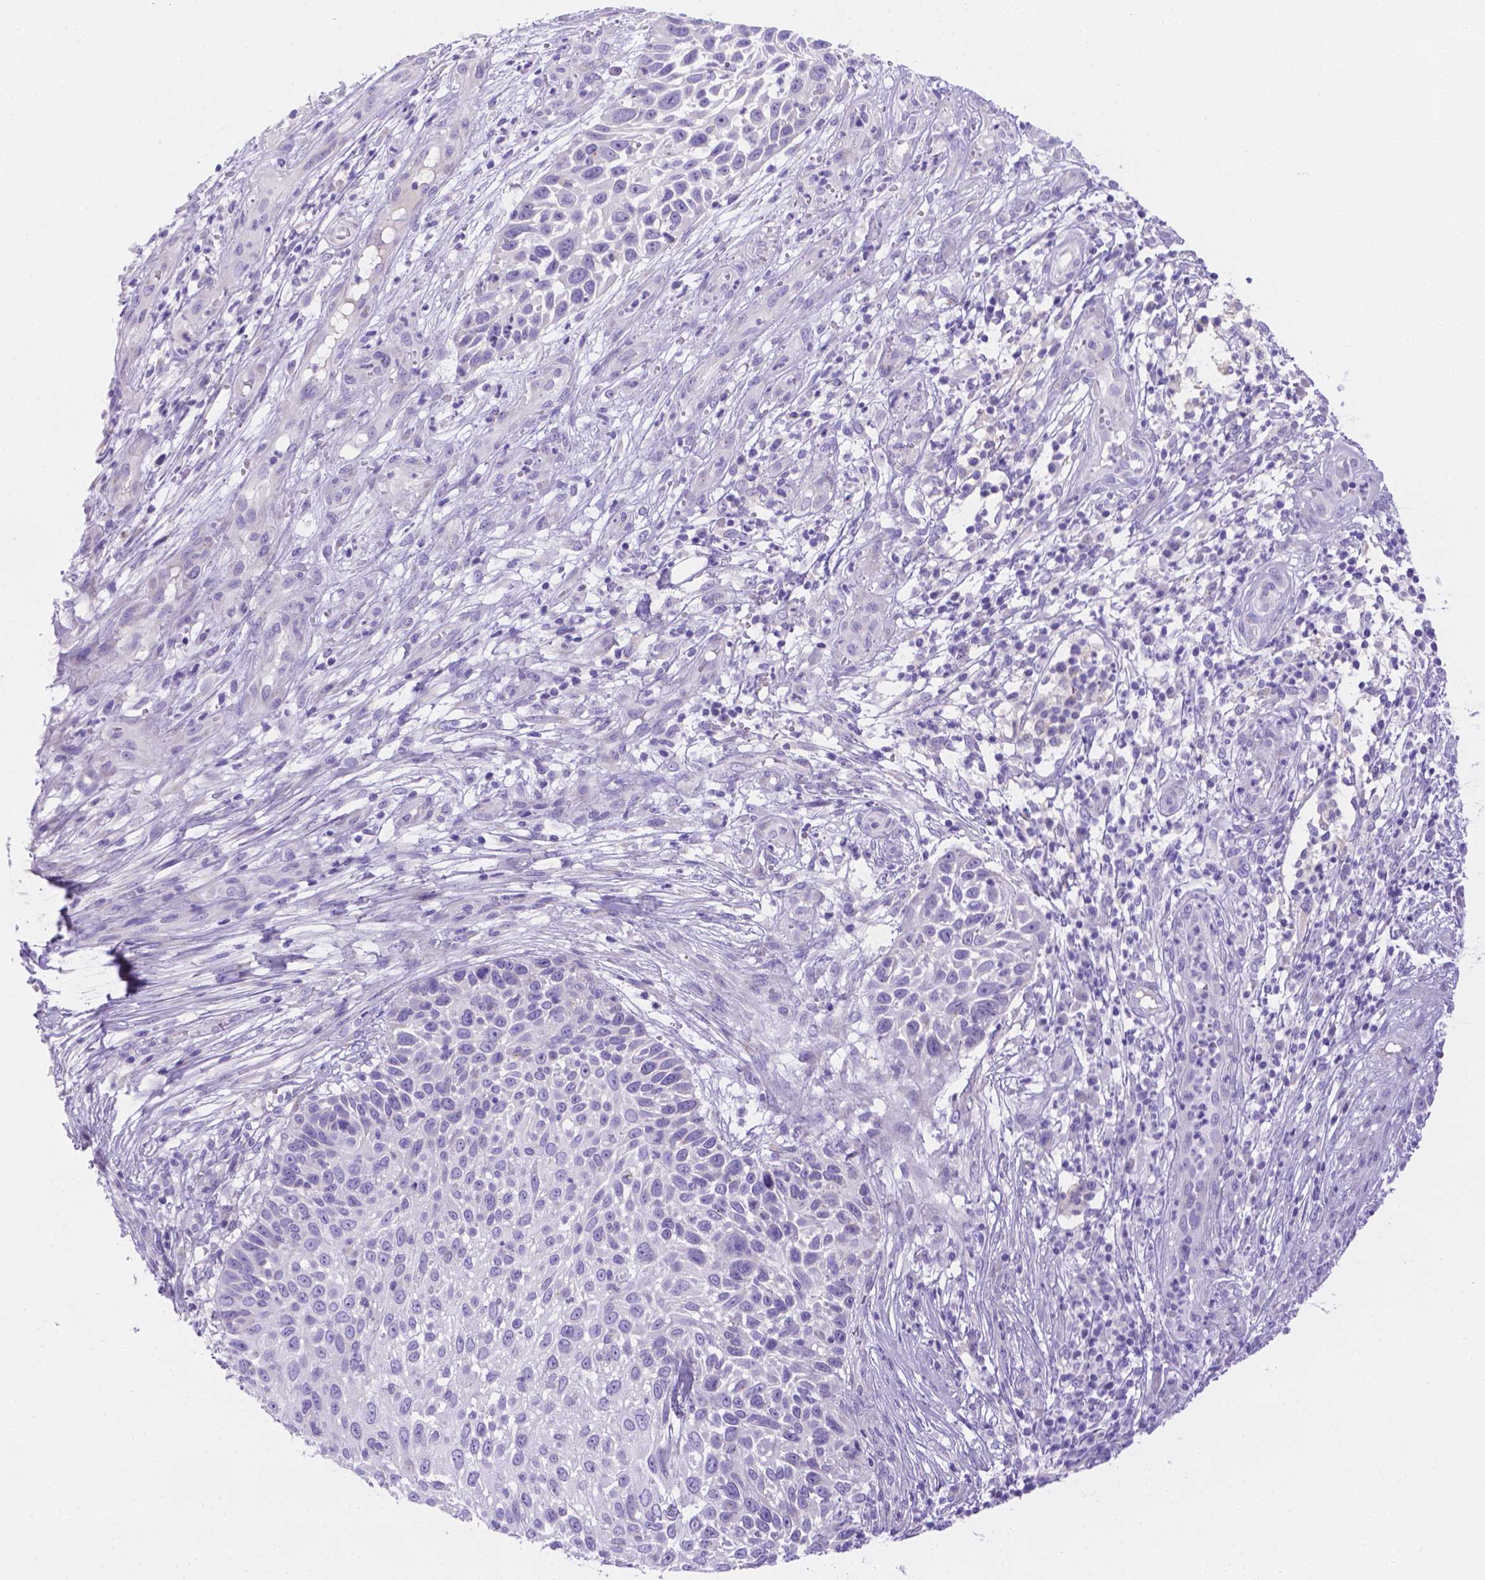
{"staining": {"intensity": "negative", "quantity": "none", "location": "none"}, "tissue": "skin cancer", "cell_type": "Tumor cells", "image_type": "cancer", "snomed": [{"axis": "morphology", "description": "Squamous cell carcinoma, NOS"}, {"axis": "topography", "description": "Skin"}], "caption": "DAB (3,3'-diaminobenzidine) immunohistochemical staining of human squamous cell carcinoma (skin) demonstrates no significant staining in tumor cells.", "gene": "MLN", "patient": {"sex": "male", "age": 92}}